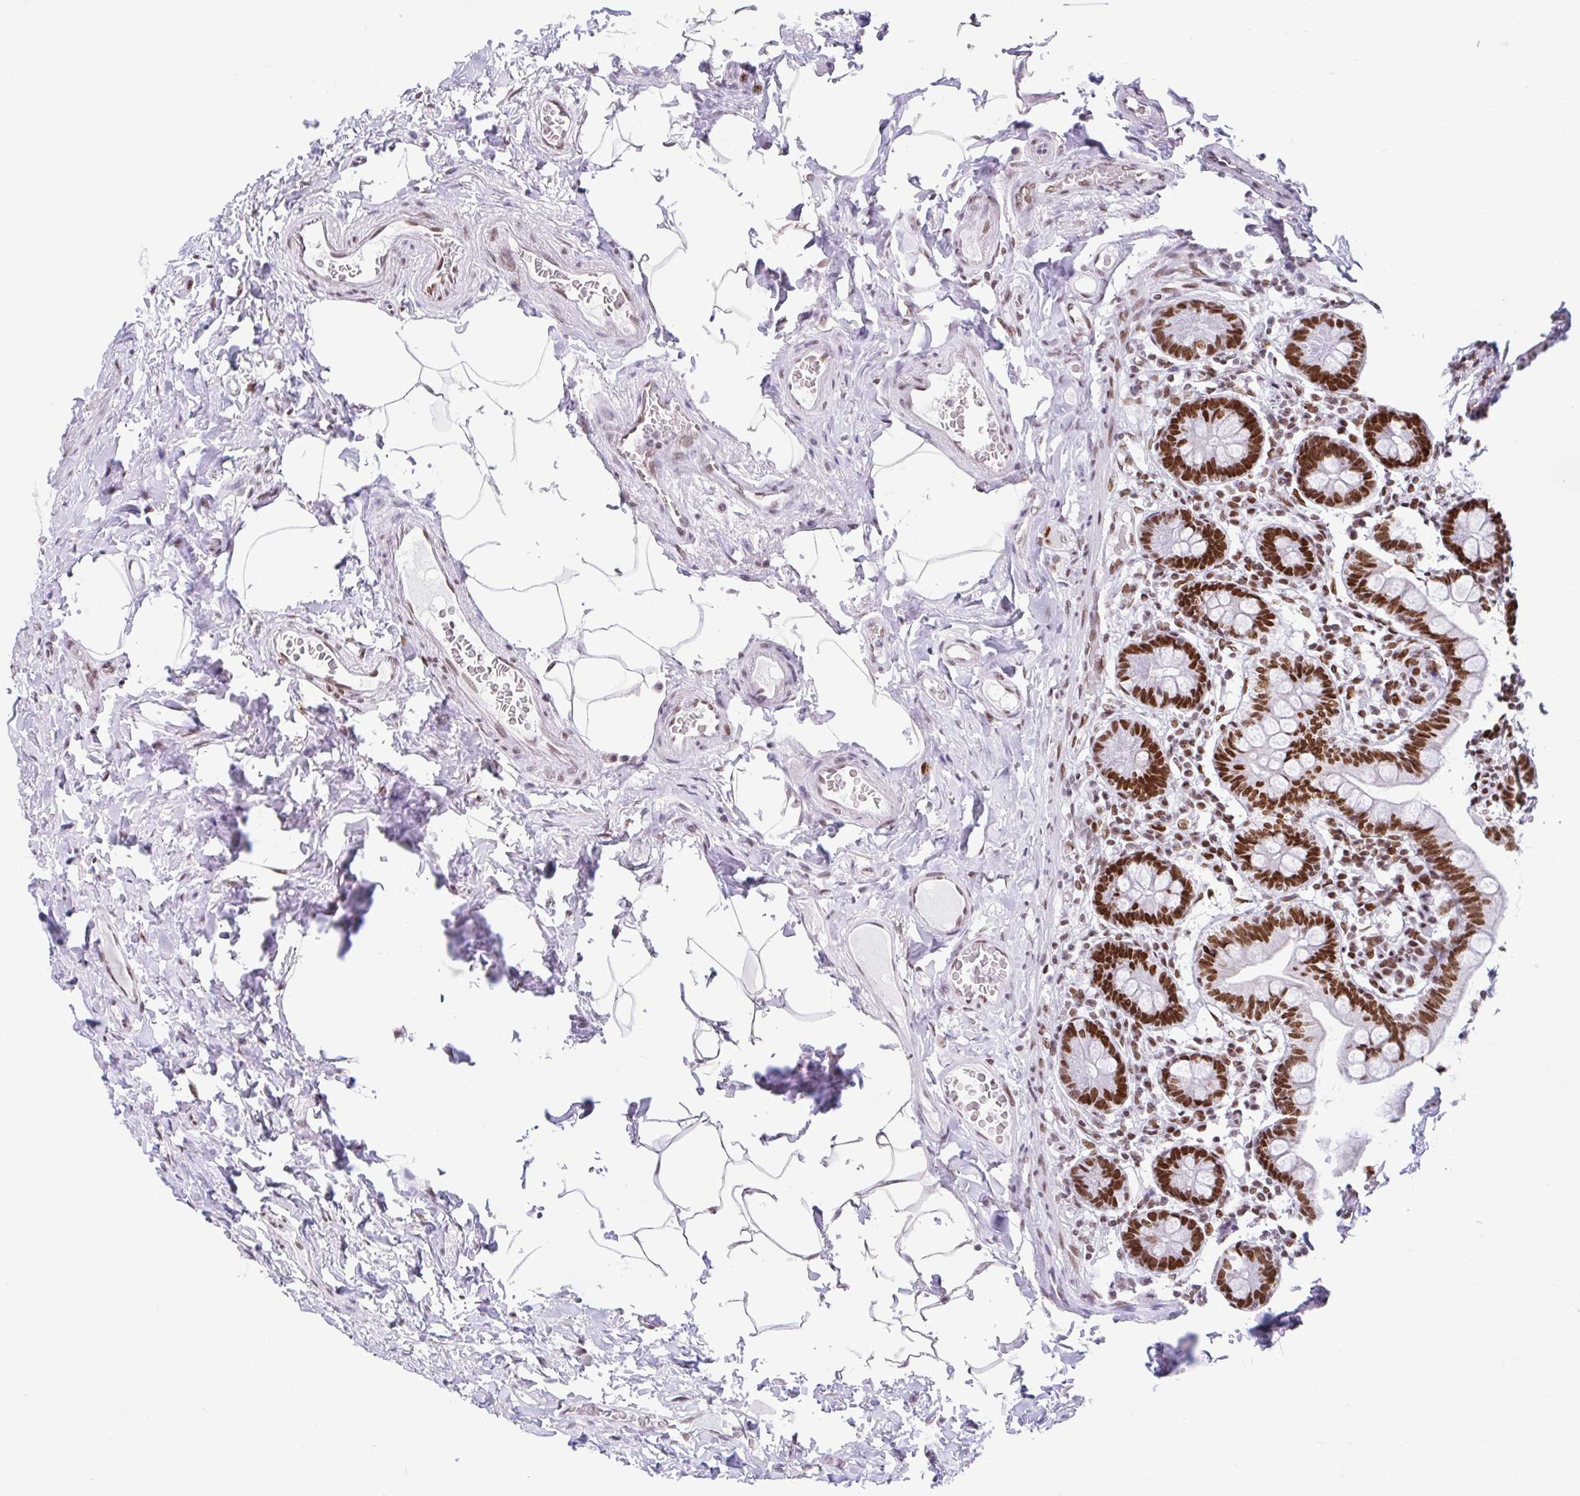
{"staining": {"intensity": "strong", "quantity": ">75%", "location": "nuclear"}, "tissue": "small intestine", "cell_type": "Glandular cells", "image_type": "normal", "snomed": [{"axis": "morphology", "description": "Normal tissue, NOS"}, {"axis": "topography", "description": "Small intestine"}], "caption": "Protein staining of benign small intestine shows strong nuclear positivity in about >75% of glandular cells.", "gene": "KHDRBS1", "patient": {"sex": "female", "age": 64}}